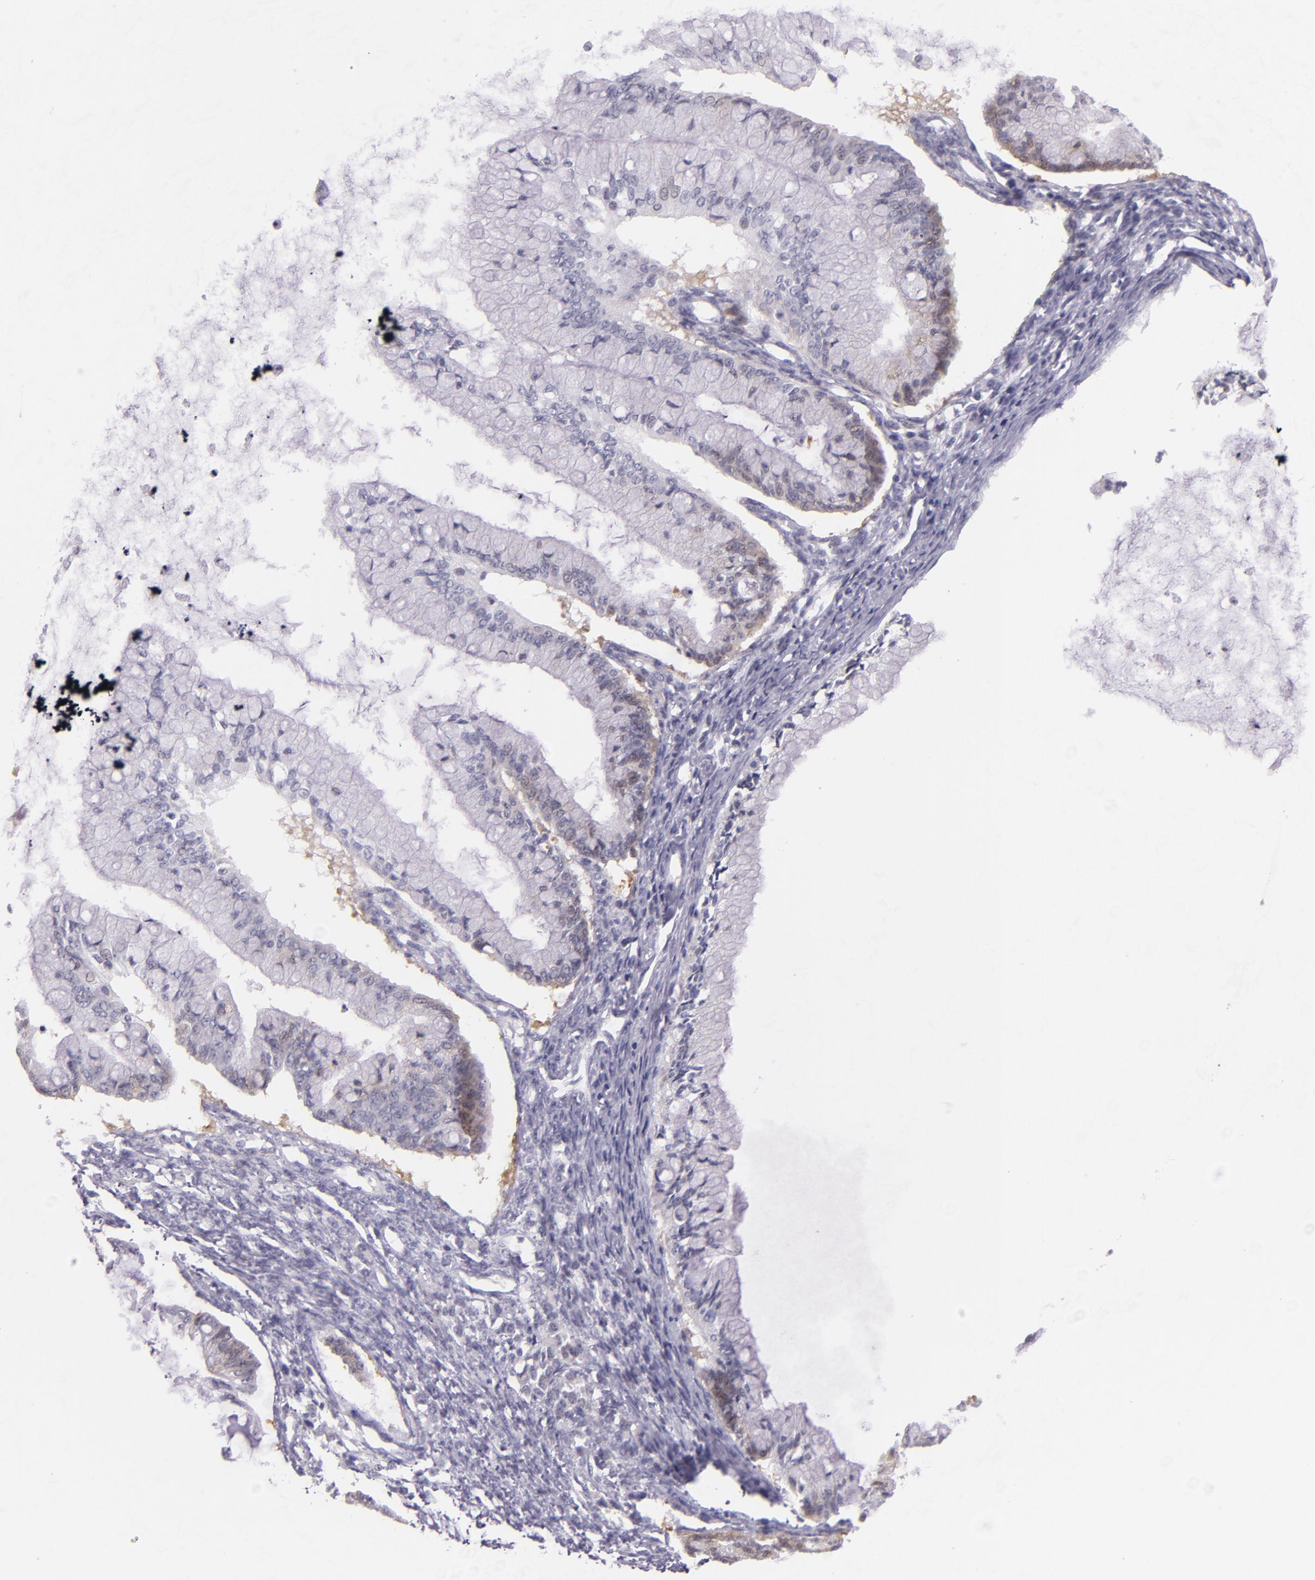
{"staining": {"intensity": "weak", "quantity": "<25%", "location": "cytoplasmic/membranous"}, "tissue": "ovarian cancer", "cell_type": "Tumor cells", "image_type": "cancer", "snomed": [{"axis": "morphology", "description": "Cystadenocarcinoma, mucinous, NOS"}, {"axis": "topography", "description": "Ovary"}], "caption": "Human mucinous cystadenocarcinoma (ovarian) stained for a protein using immunohistochemistry (IHC) reveals no positivity in tumor cells.", "gene": "HSP90AA1", "patient": {"sex": "female", "age": 57}}